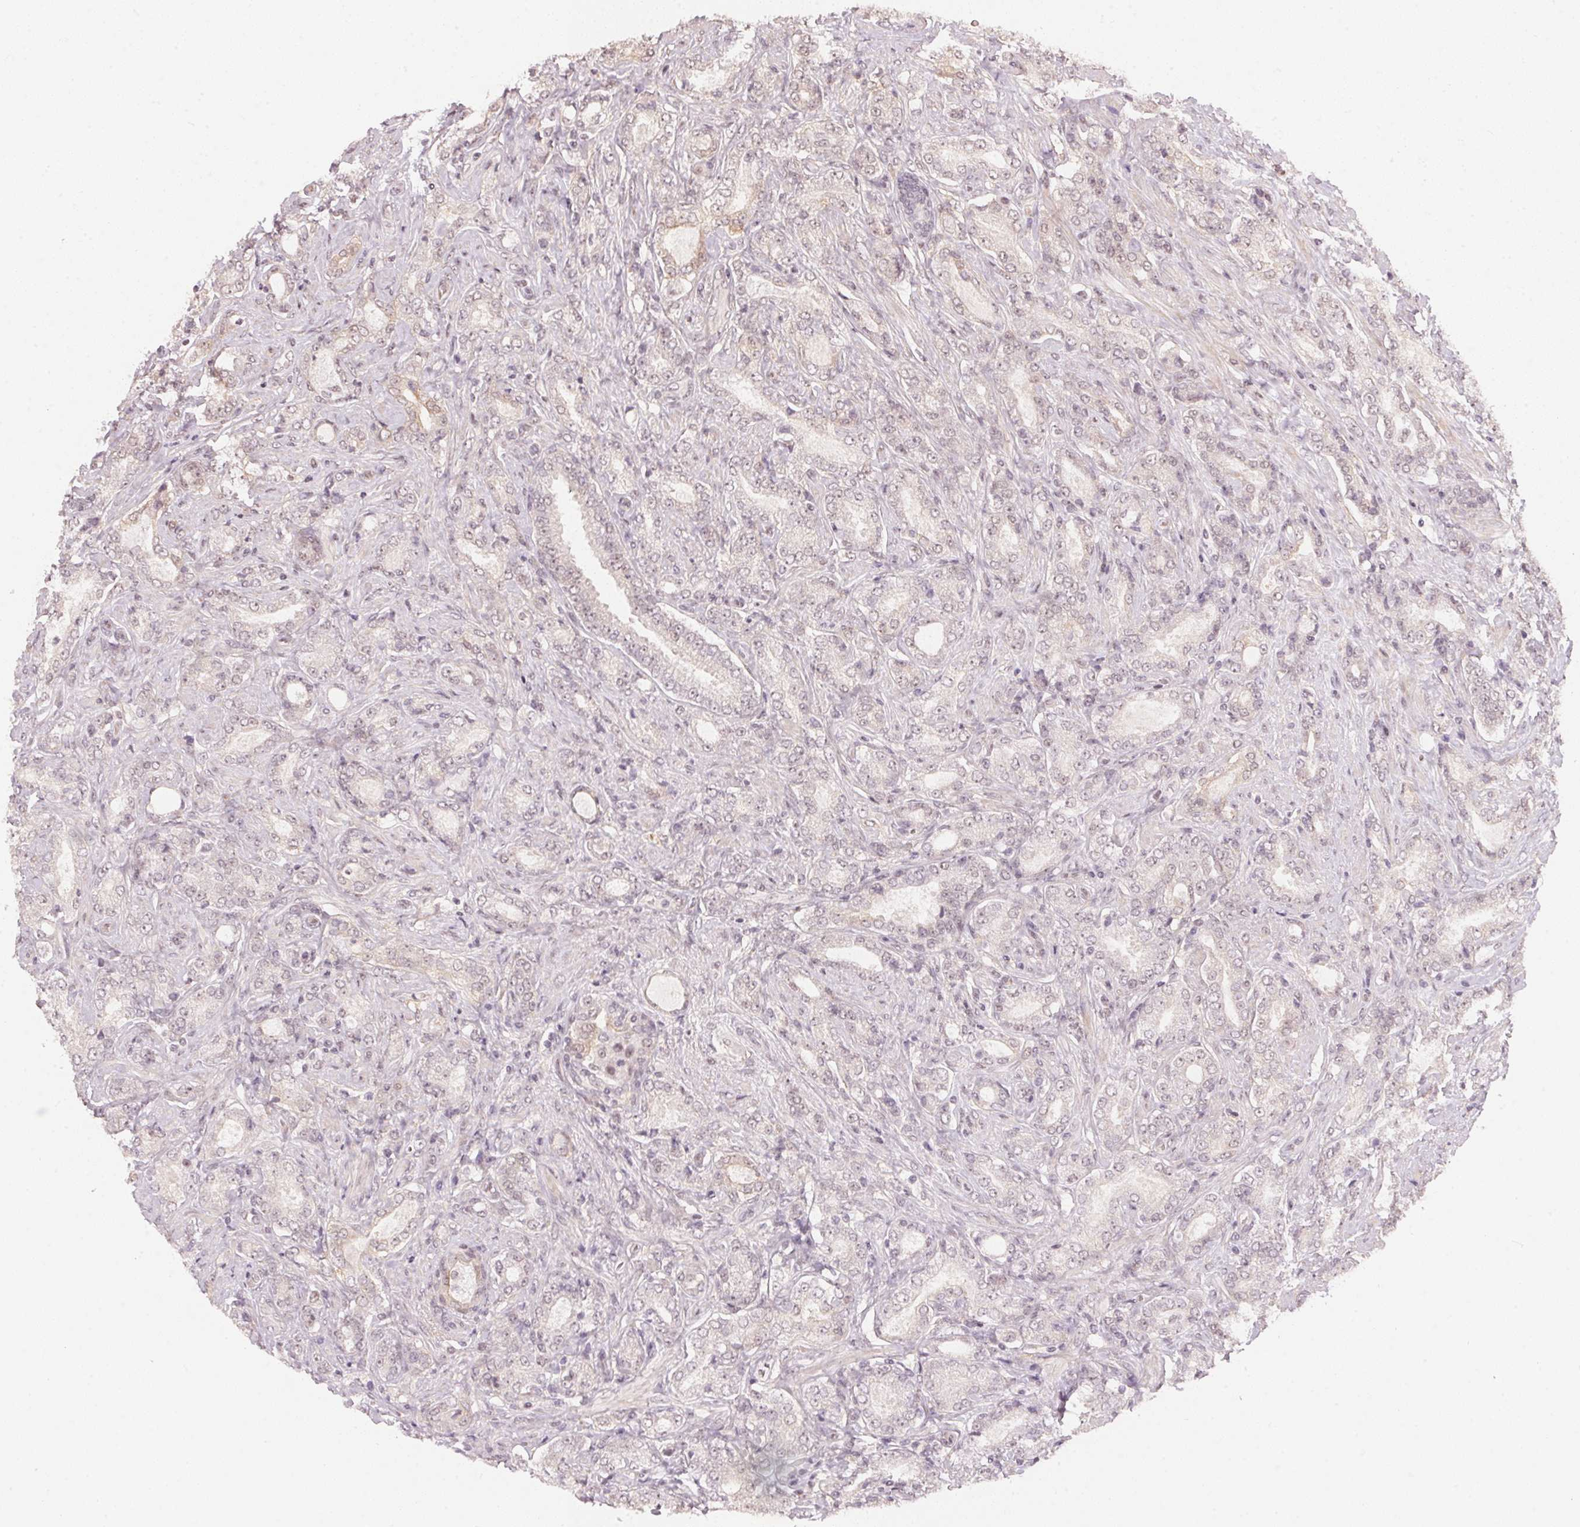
{"staining": {"intensity": "negative", "quantity": "none", "location": "none"}, "tissue": "prostate cancer", "cell_type": "Tumor cells", "image_type": "cancer", "snomed": [{"axis": "morphology", "description": "Adenocarcinoma, NOS"}, {"axis": "topography", "description": "Prostate"}], "caption": "This is an immunohistochemistry image of human prostate cancer. There is no expression in tumor cells.", "gene": "KAT6A", "patient": {"sex": "male", "age": 64}}